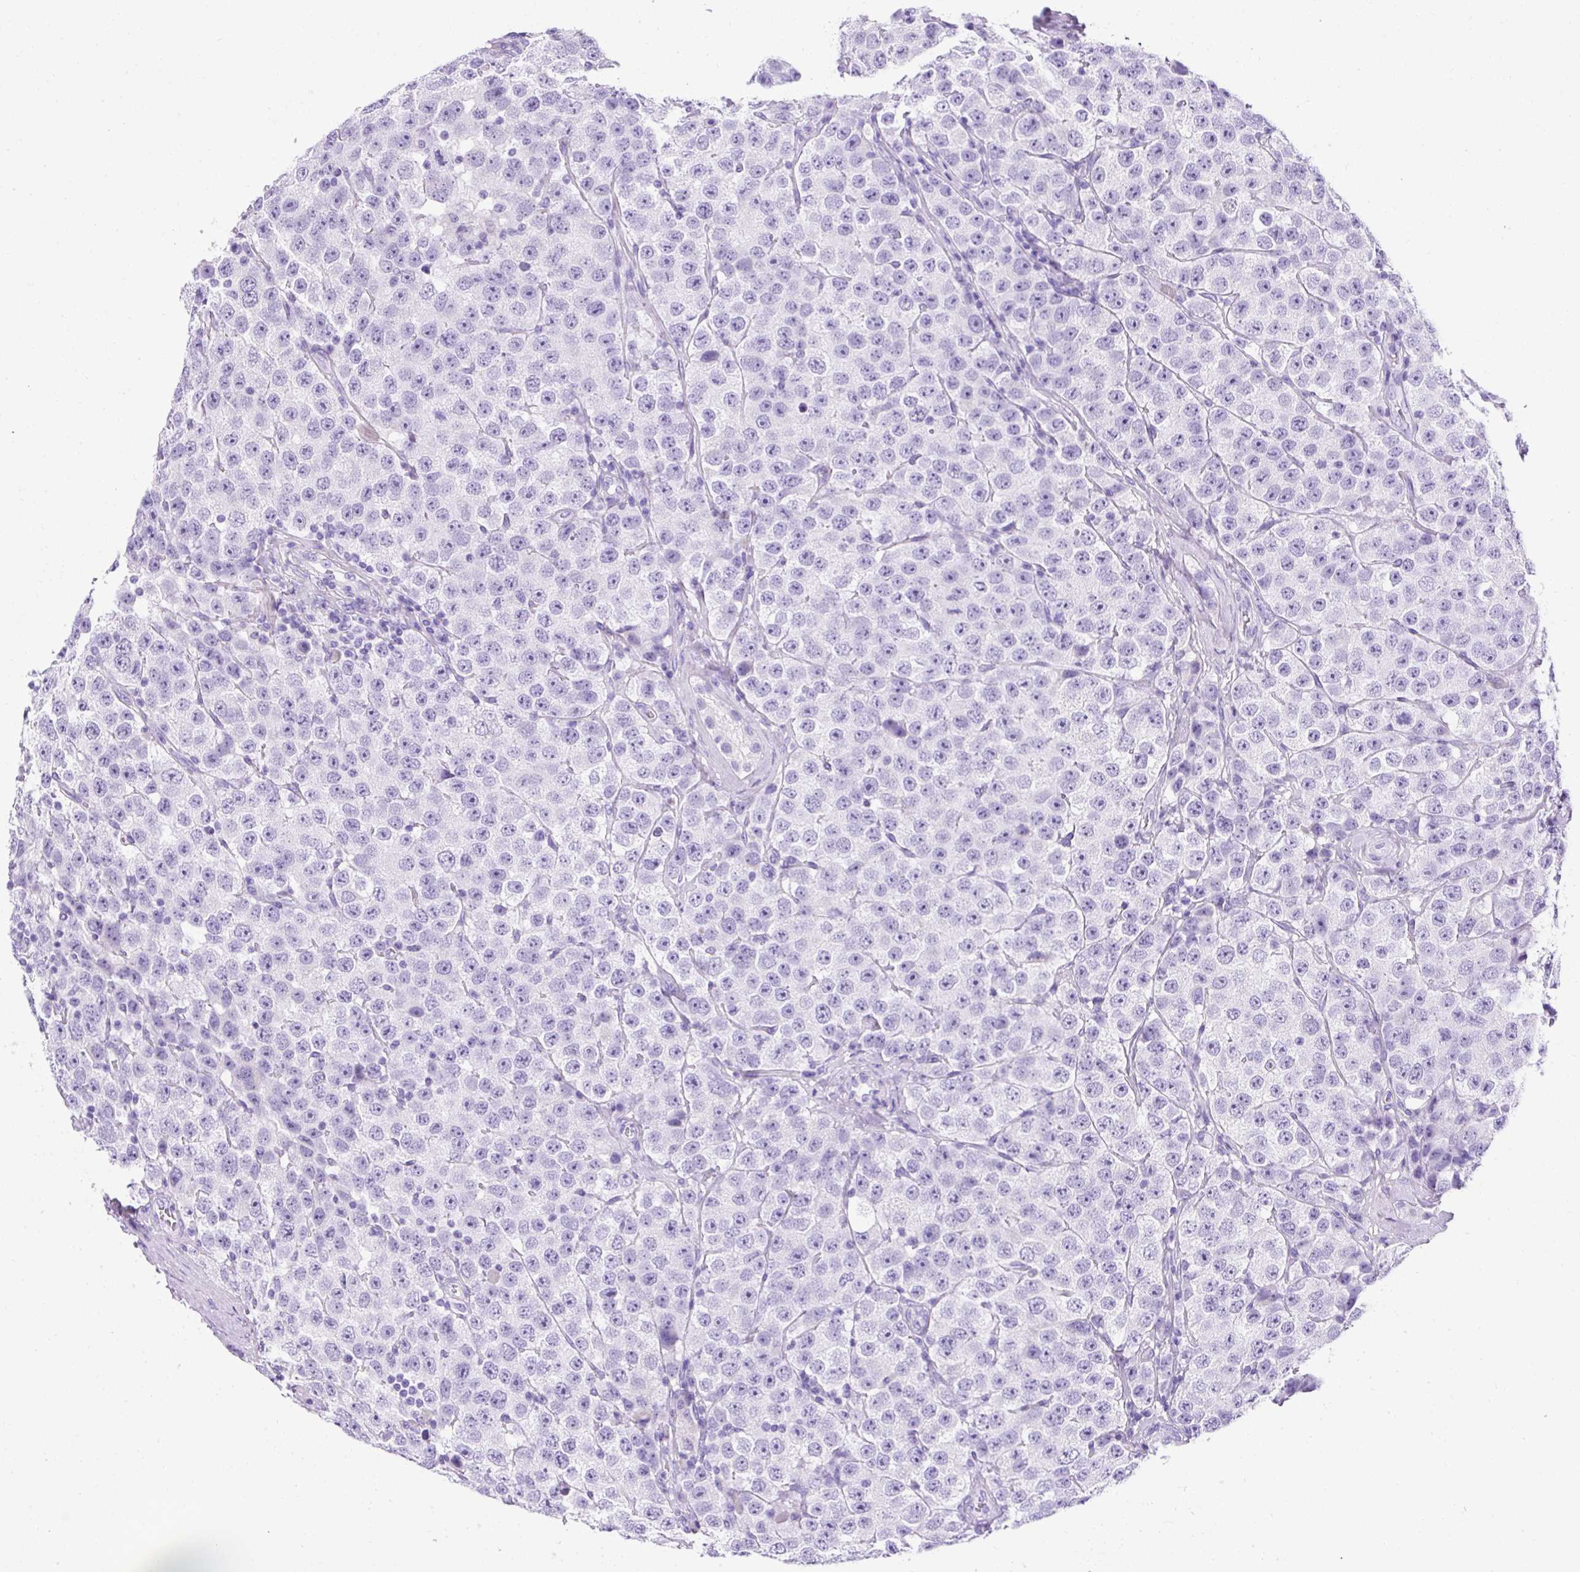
{"staining": {"intensity": "negative", "quantity": "none", "location": "none"}, "tissue": "testis cancer", "cell_type": "Tumor cells", "image_type": "cancer", "snomed": [{"axis": "morphology", "description": "Seminoma, NOS"}, {"axis": "topography", "description": "Testis"}], "caption": "Immunohistochemistry micrograph of neoplastic tissue: human seminoma (testis) stained with DAB displays no significant protein positivity in tumor cells.", "gene": "KRT12", "patient": {"sex": "male", "age": 28}}